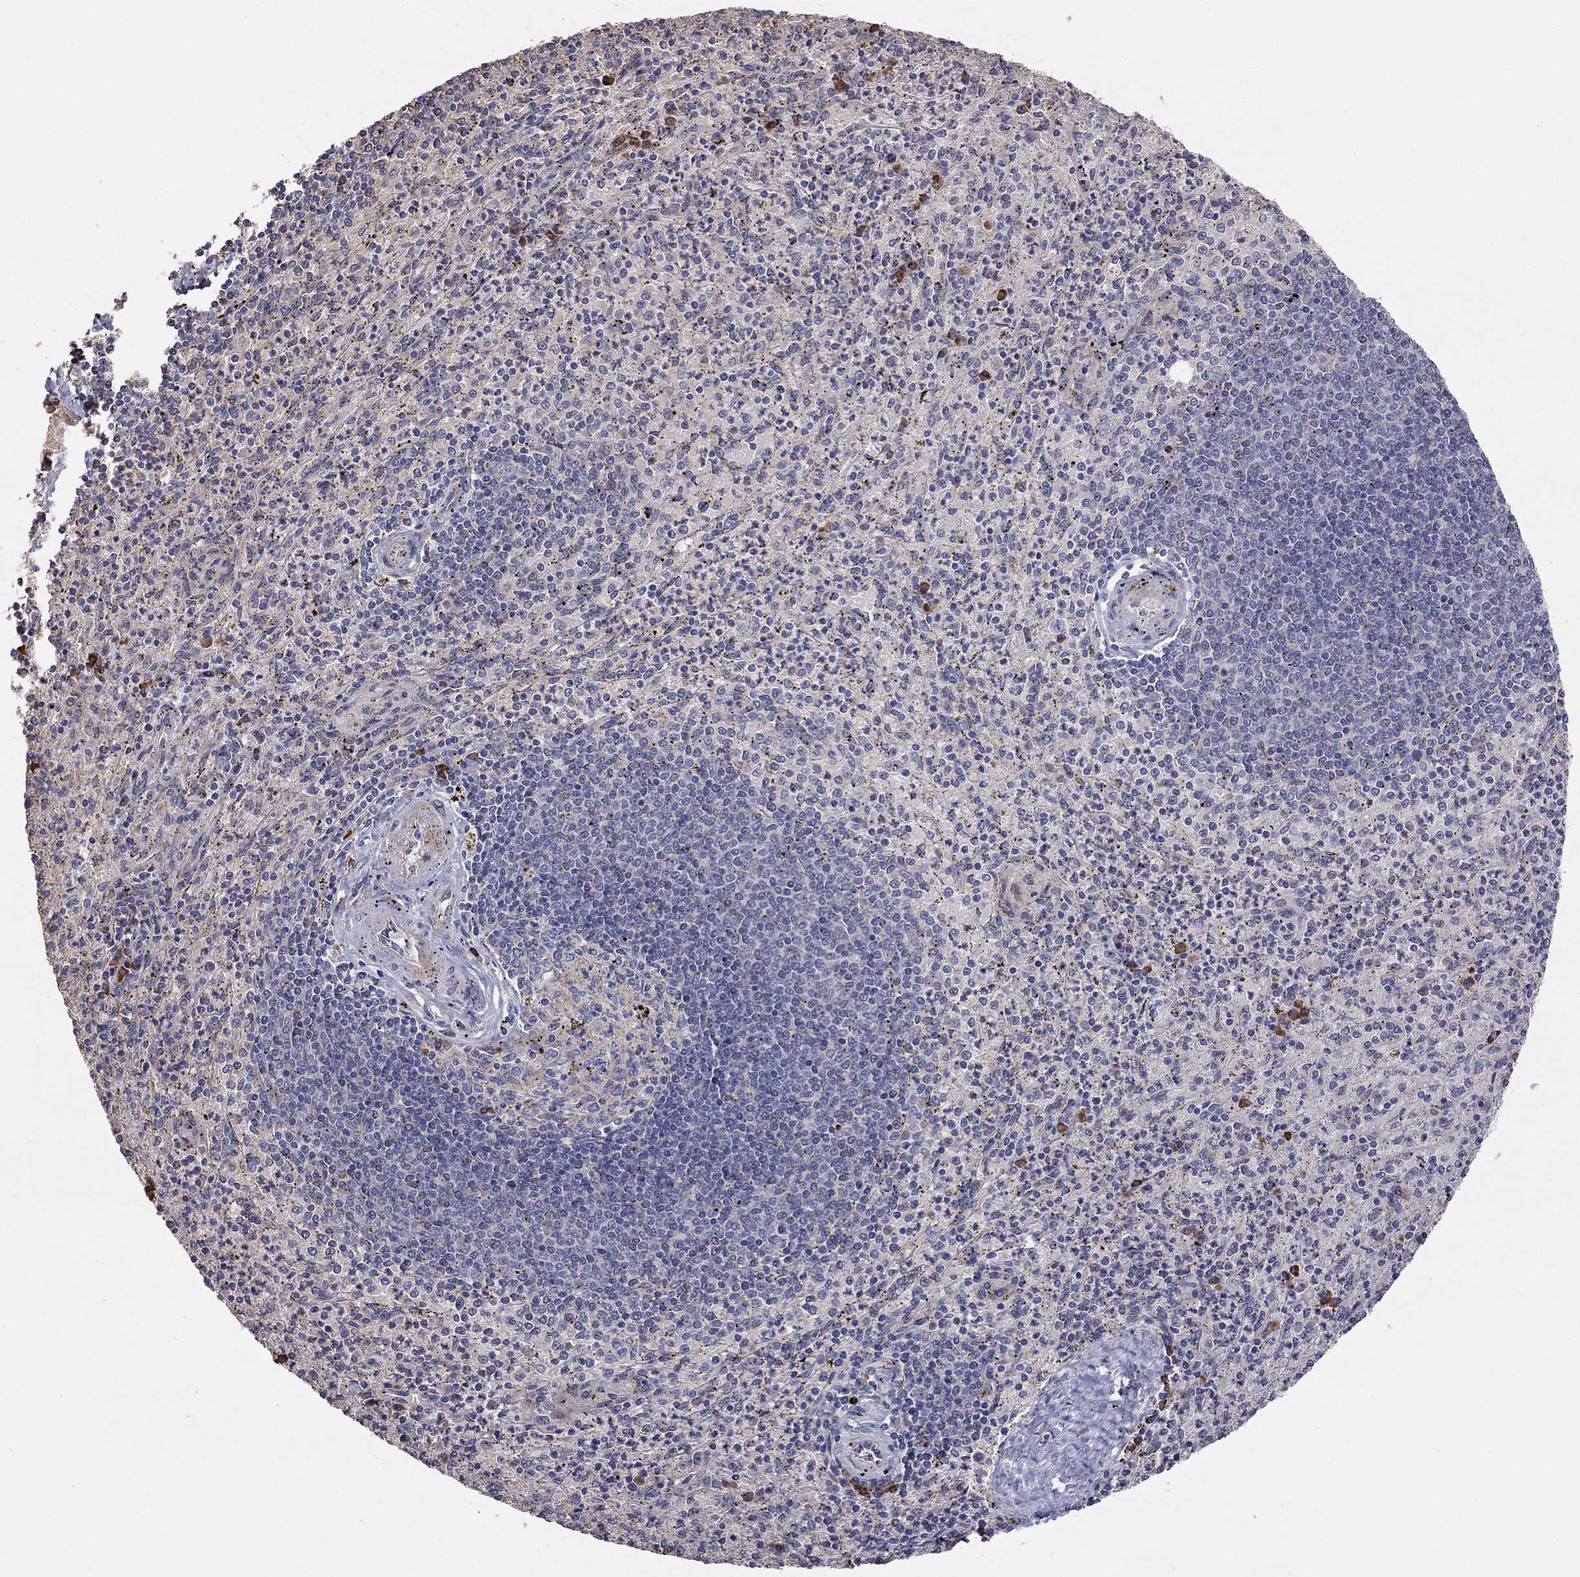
{"staining": {"intensity": "negative", "quantity": "none", "location": "none"}, "tissue": "spleen", "cell_type": "Cells in red pulp", "image_type": "normal", "snomed": [{"axis": "morphology", "description": "Normal tissue, NOS"}, {"axis": "topography", "description": "Spleen"}], "caption": "This is a micrograph of immunohistochemistry (IHC) staining of benign spleen, which shows no staining in cells in red pulp.", "gene": "CASTOR1", "patient": {"sex": "male", "age": 60}}